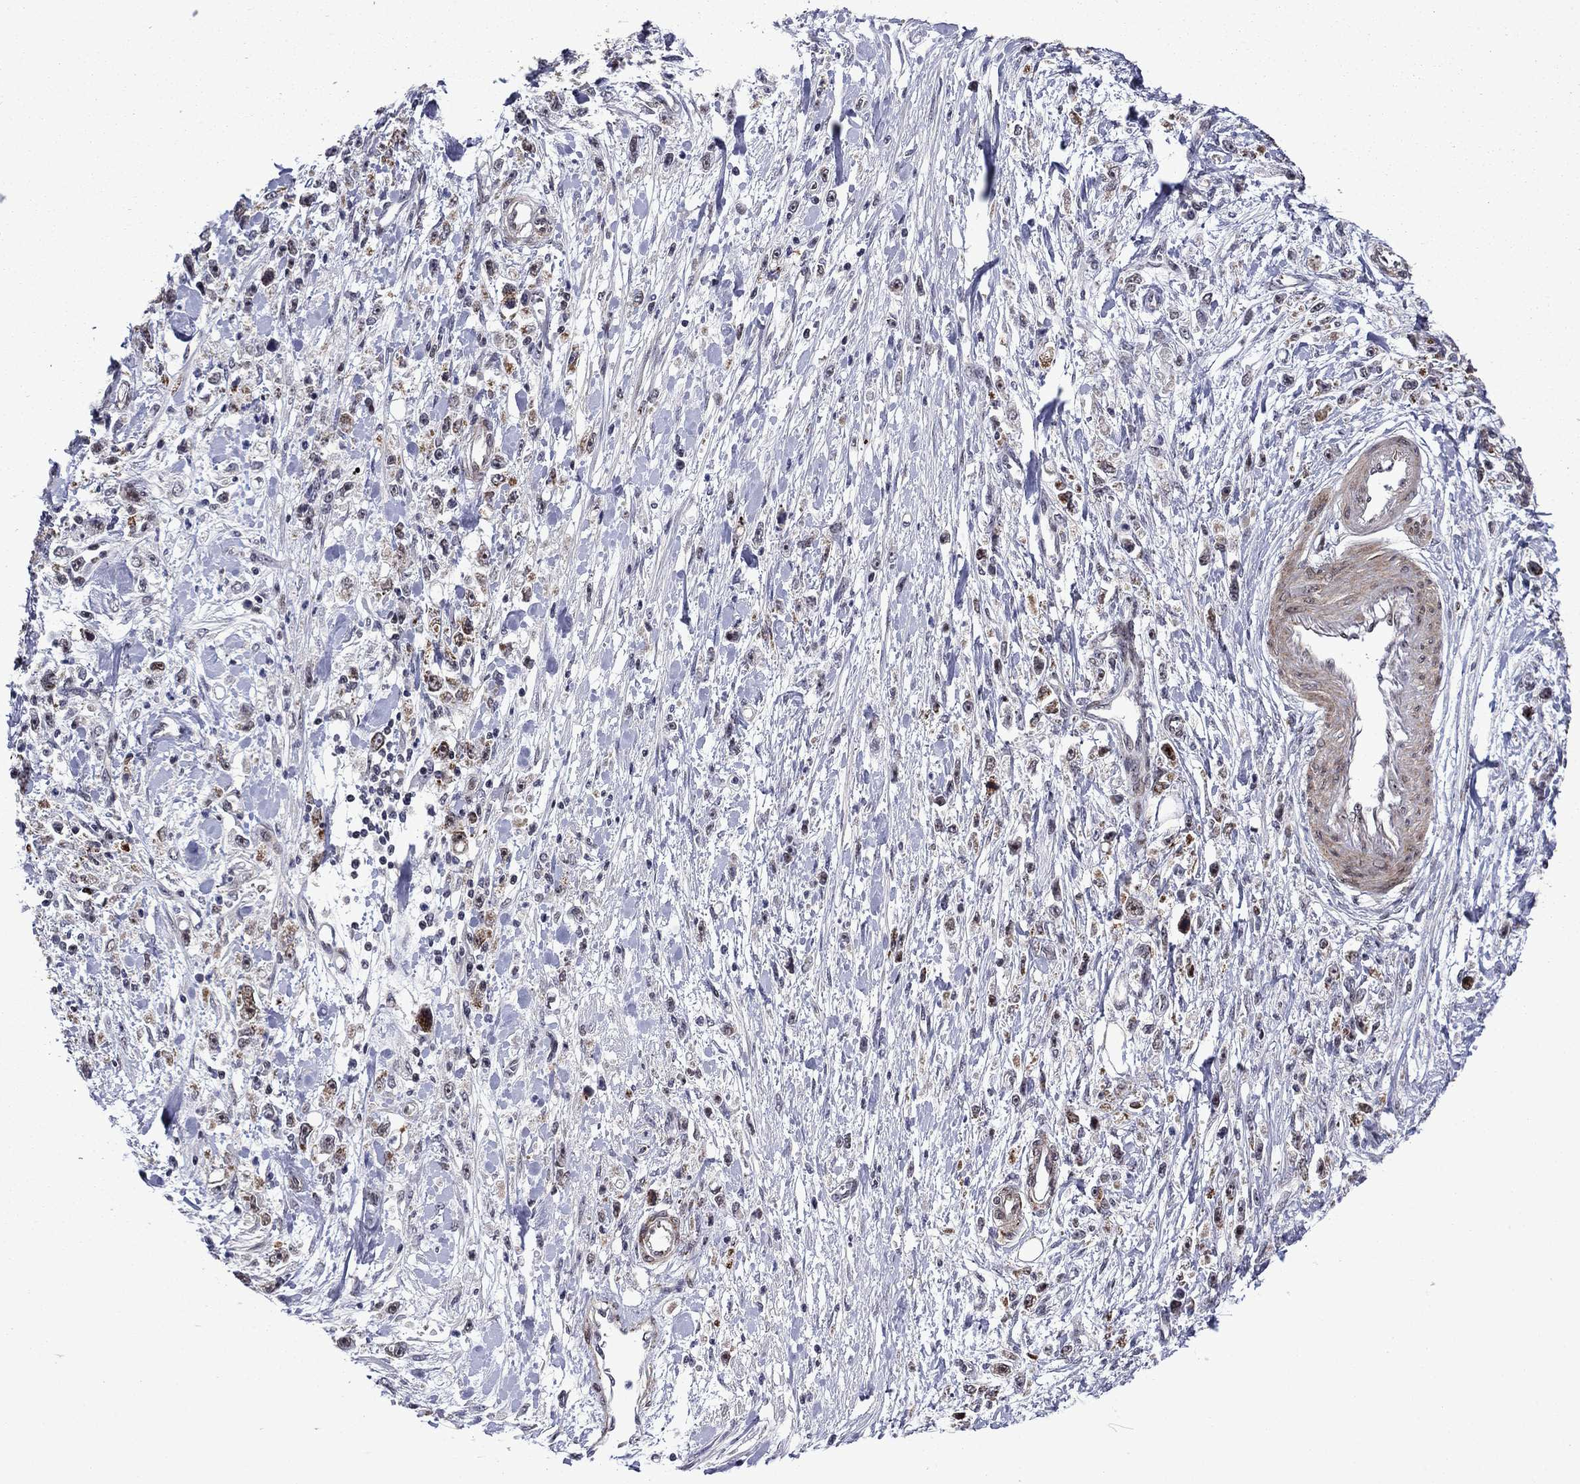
{"staining": {"intensity": "weak", "quantity": "25%-75%", "location": "cytoplasmic/membranous"}, "tissue": "stomach cancer", "cell_type": "Tumor cells", "image_type": "cancer", "snomed": [{"axis": "morphology", "description": "Adenocarcinoma, NOS"}, {"axis": "topography", "description": "Stomach"}], "caption": "Protein expression analysis of stomach cancer (adenocarcinoma) demonstrates weak cytoplasmic/membranous expression in approximately 25%-75% of tumor cells. The protein is shown in brown color, while the nuclei are stained blue.", "gene": "SURF2", "patient": {"sex": "female", "age": 59}}